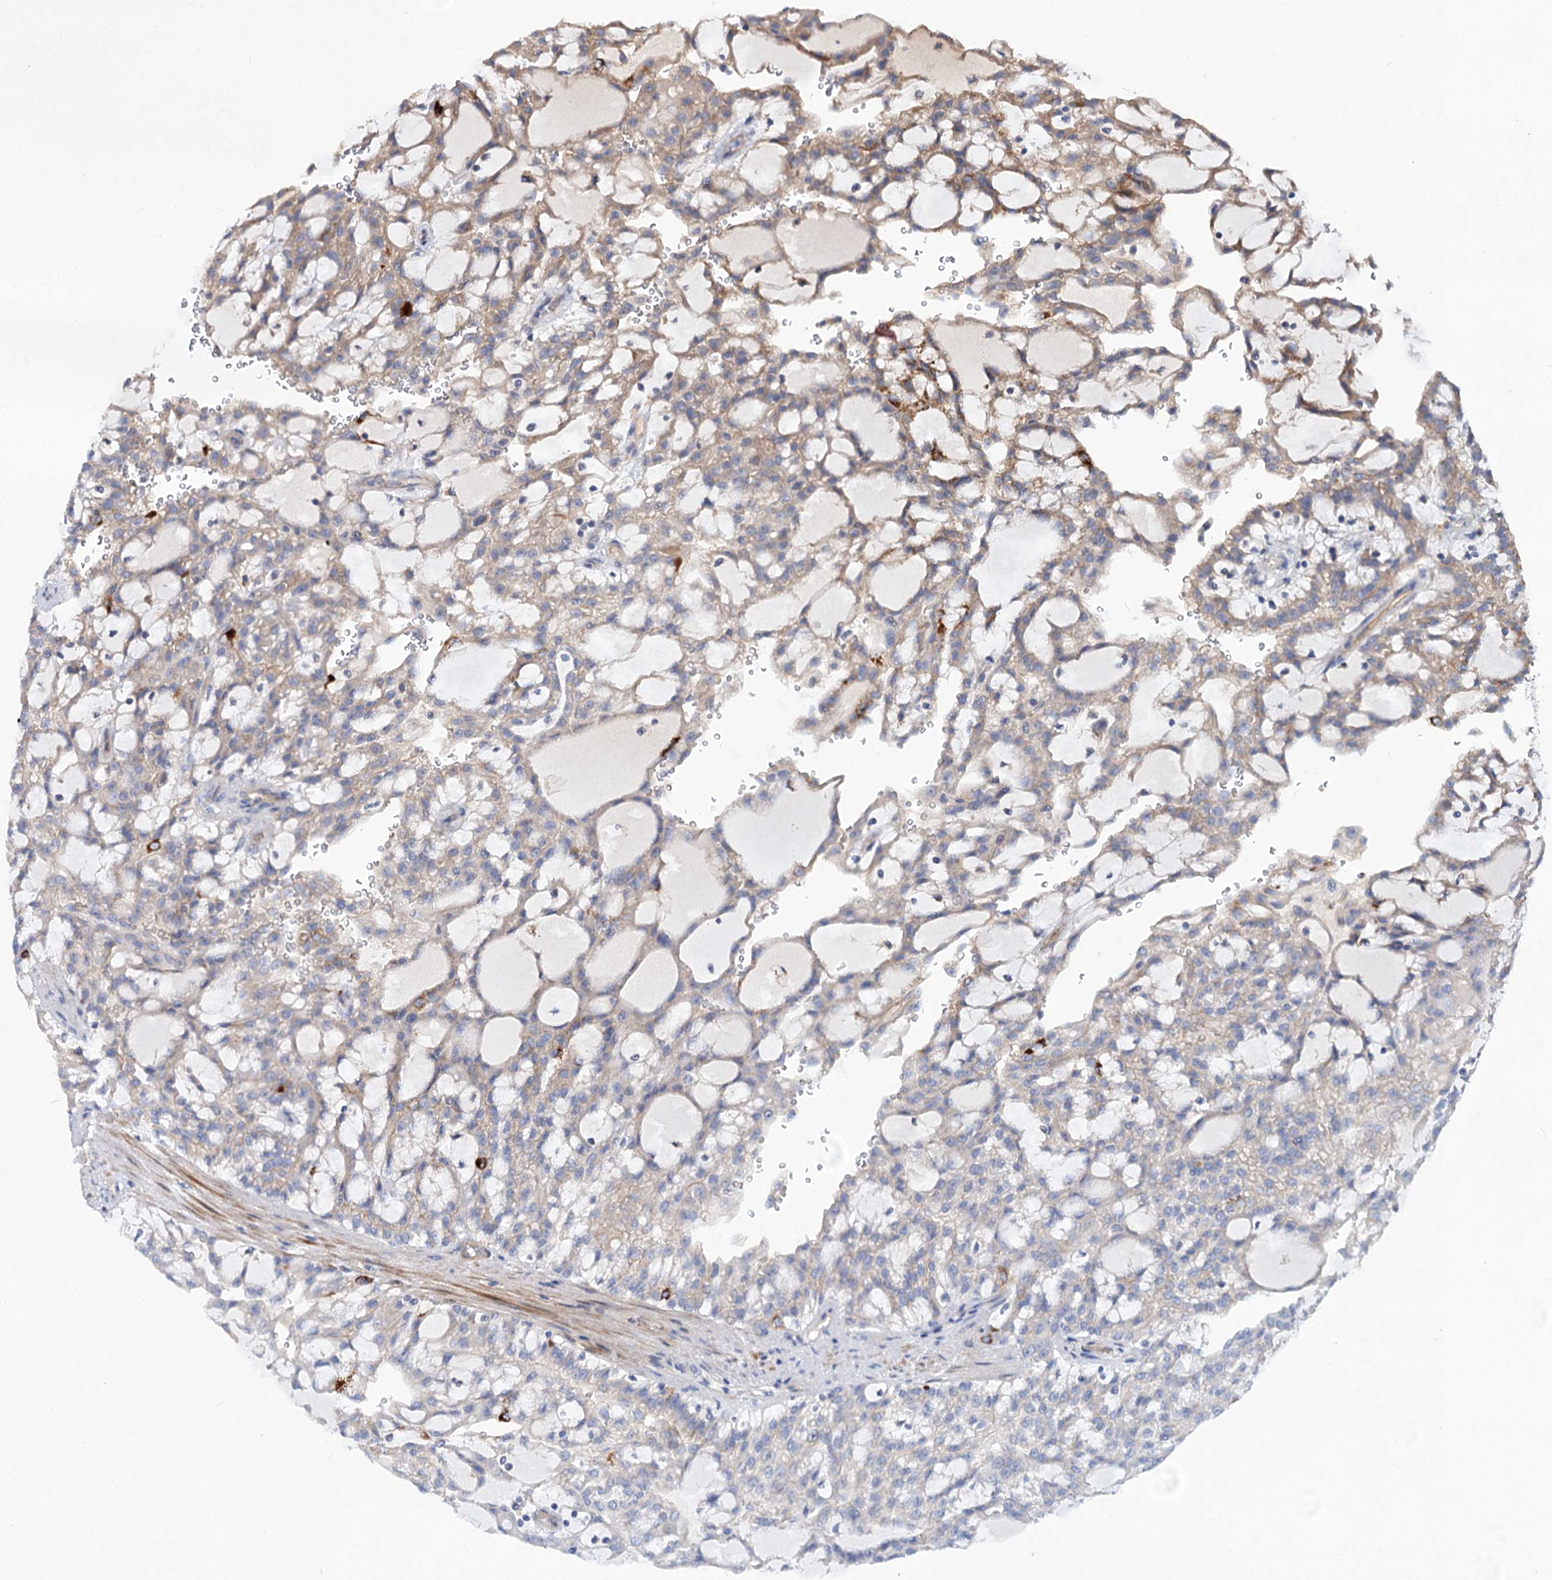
{"staining": {"intensity": "moderate", "quantity": "25%-75%", "location": "cytoplasmic/membranous"}, "tissue": "renal cancer", "cell_type": "Tumor cells", "image_type": "cancer", "snomed": [{"axis": "morphology", "description": "Adenocarcinoma, NOS"}, {"axis": "topography", "description": "Kidney"}], "caption": "An image of renal adenocarcinoma stained for a protein demonstrates moderate cytoplasmic/membranous brown staining in tumor cells.", "gene": "NUDCD2", "patient": {"sex": "male", "age": 63}}